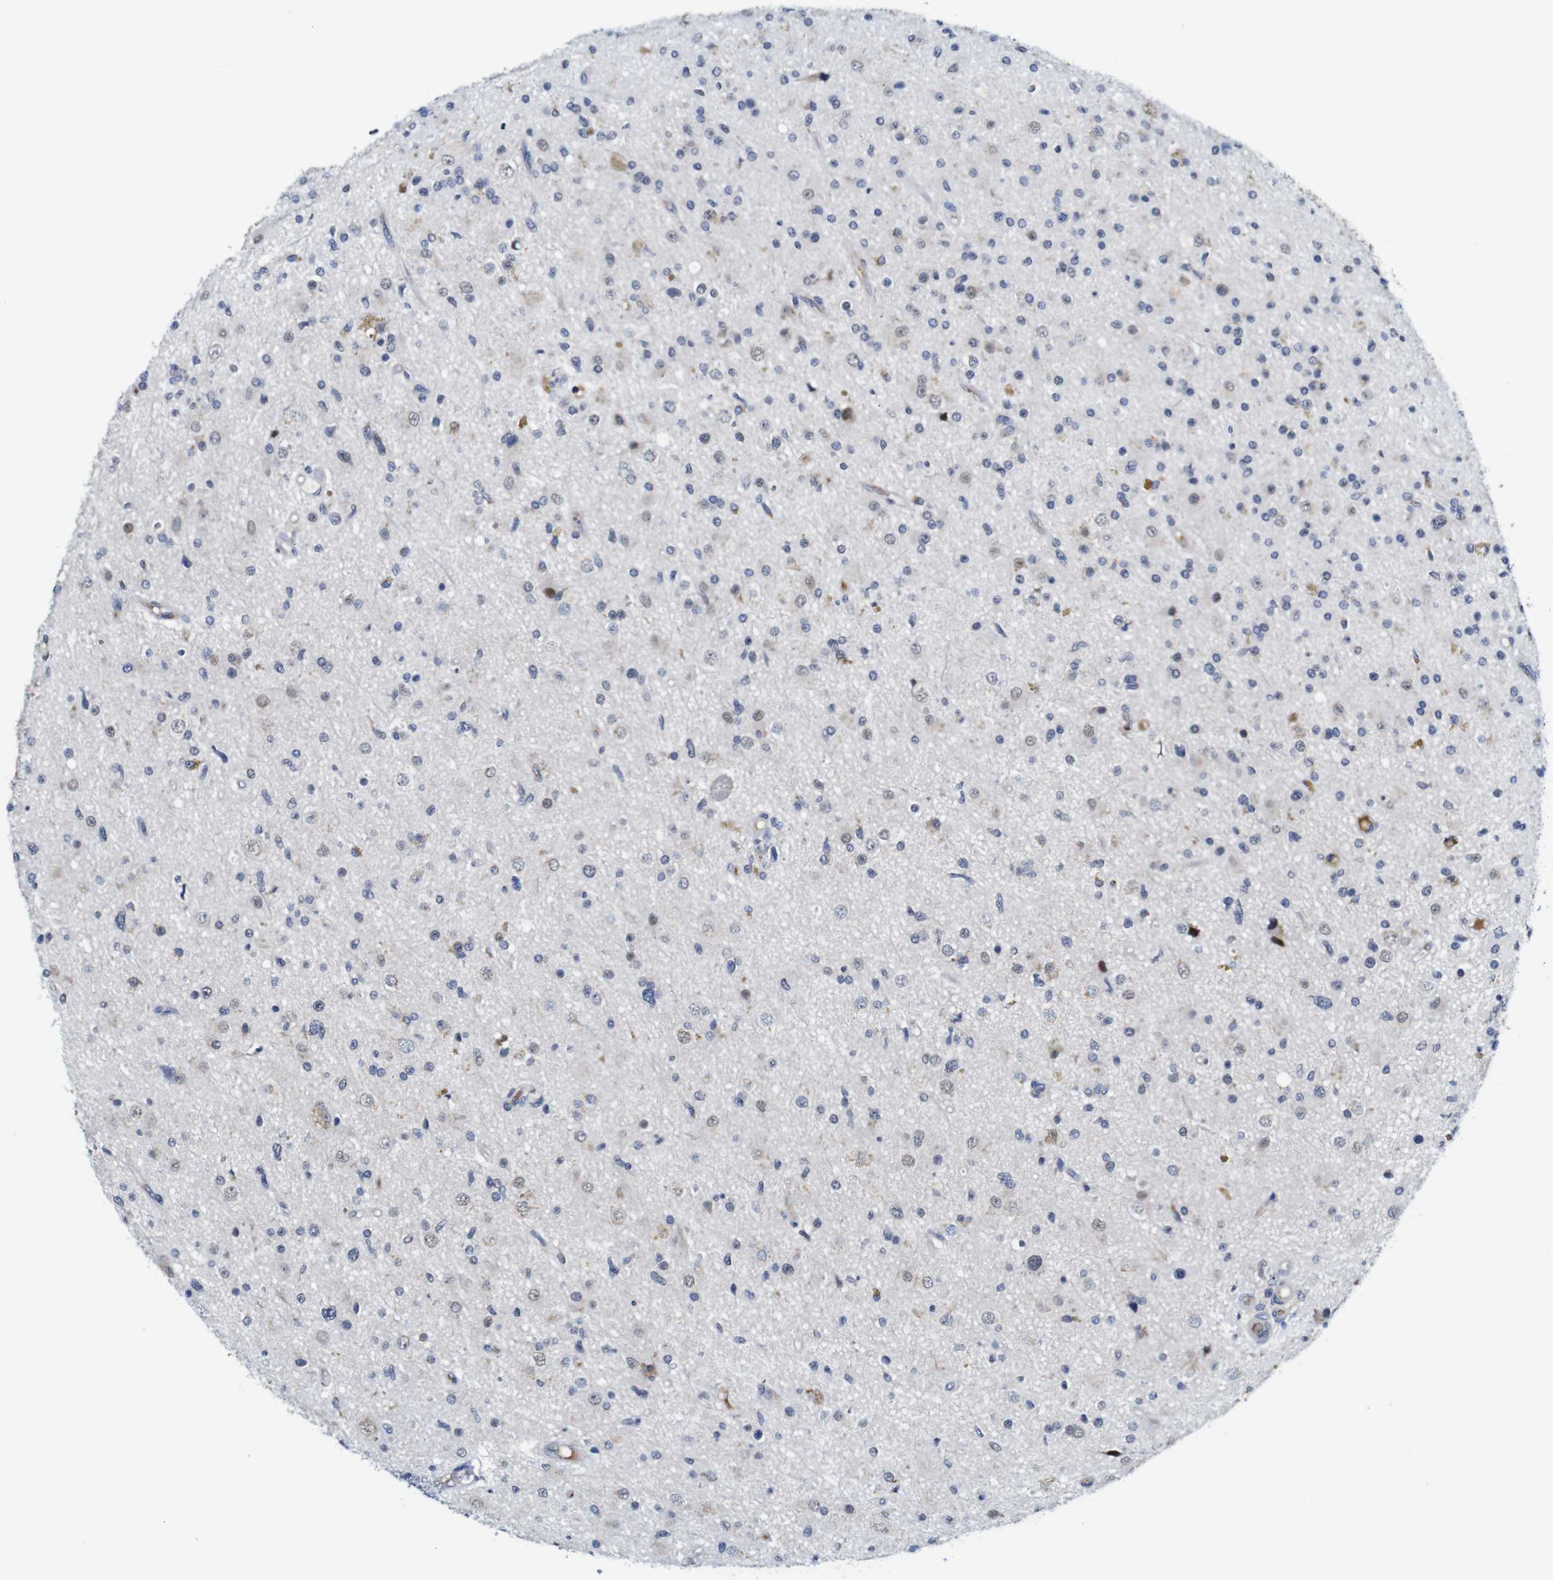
{"staining": {"intensity": "negative", "quantity": "none", "location": "none"}, "tissue": "glioma", "cell_type": "Tumor cells", "image_type": "cancer", "snomed": [{"axis": "morphology", "description": "Glioma, malignant, High grade"}, {"axis": "topography", "description": "Brain"}], "caption": "Immunohistochemistry (IHC) histopathology image of neoplastic tissue: human glioma stained with DAB (3,3'-diaminobenzidine) exhibits no significant protein positivity in tumor cells.", "gene": "FURIN", "patient": {"sex": "male", "age": 33}}